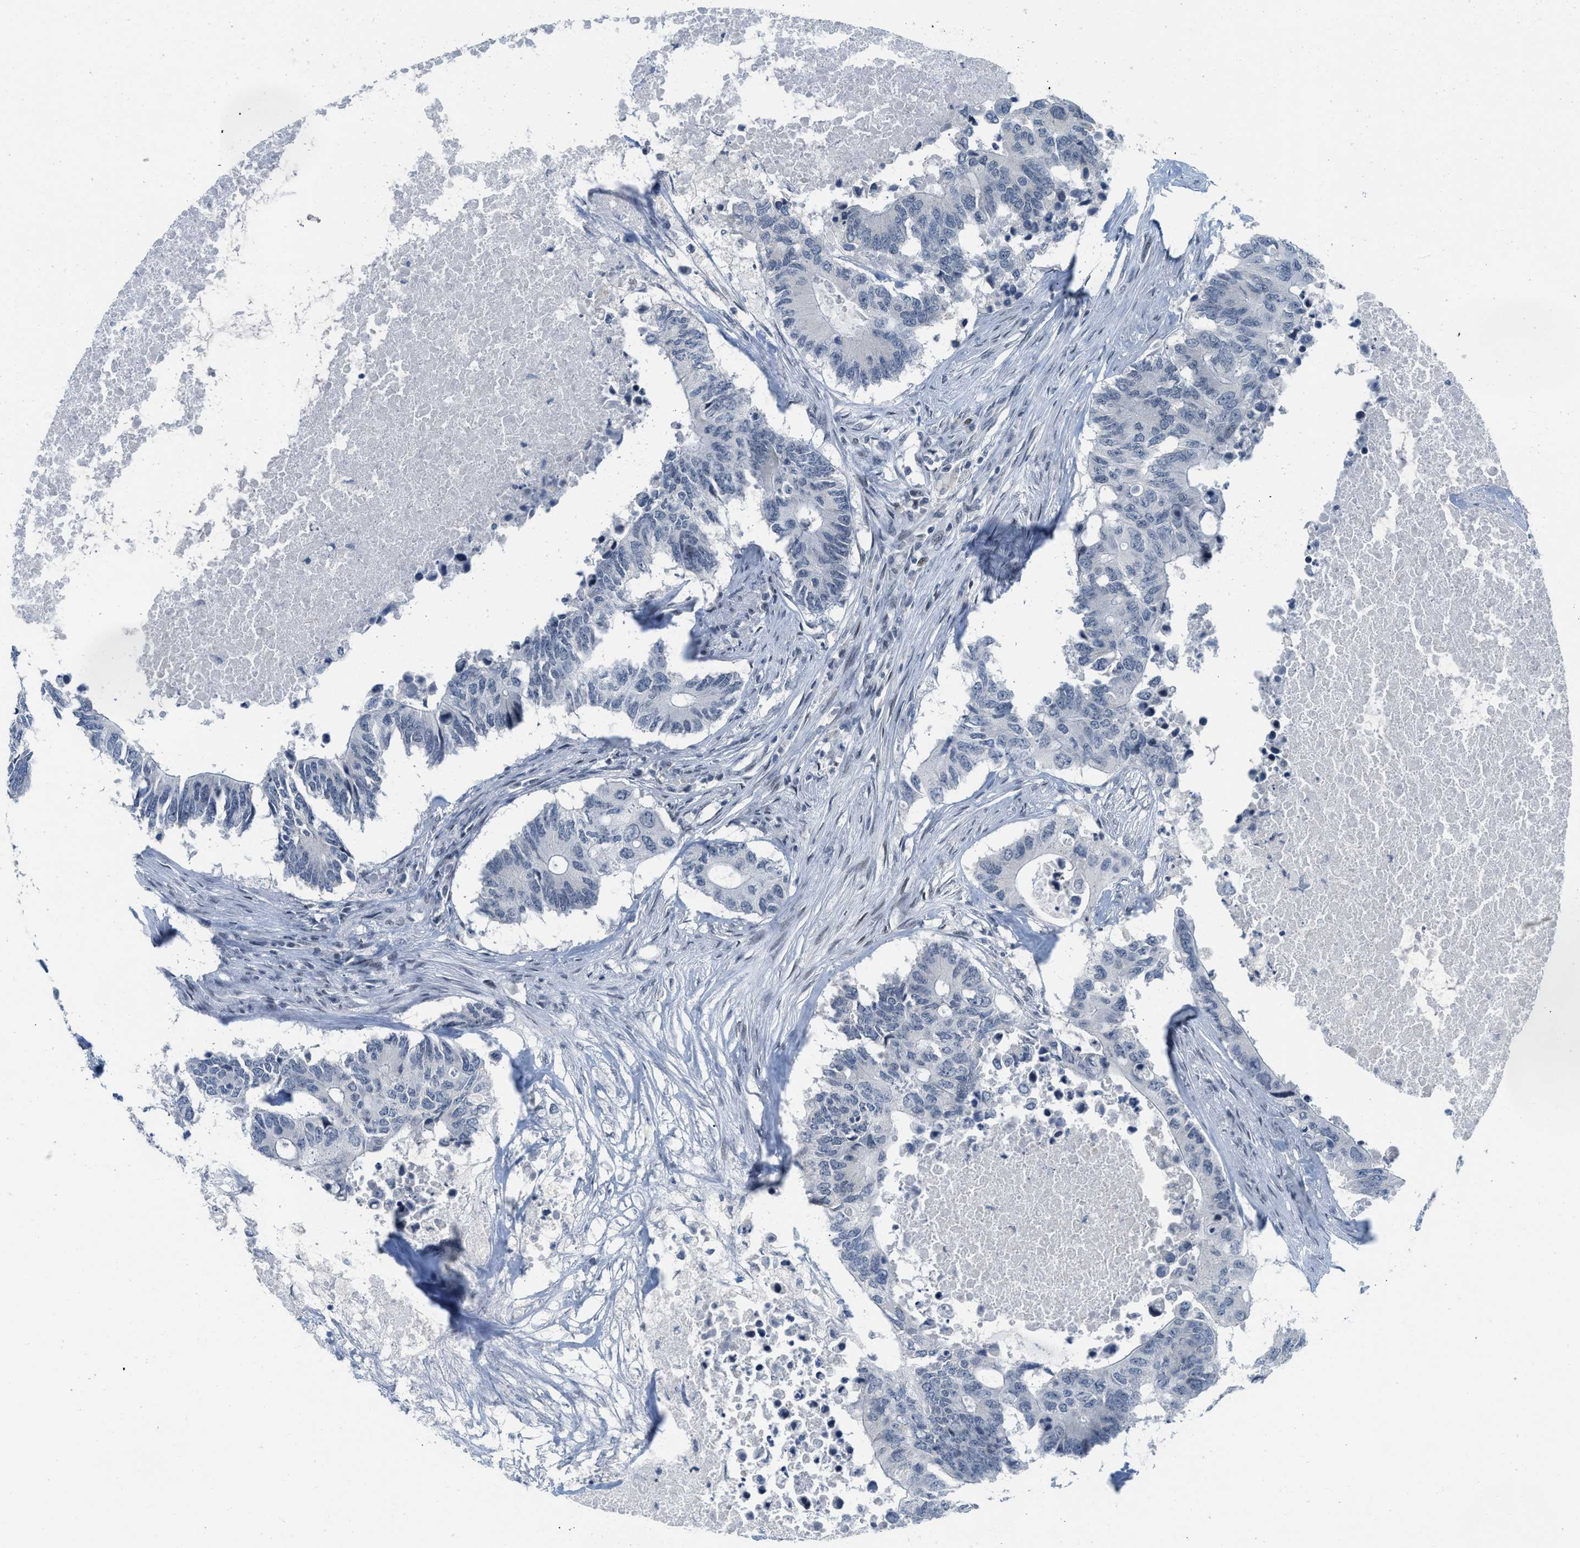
{"staining": {"intensity": "negative", "quantity": "none", "location": "none"}, "tissue": "colorectal cancer", "cell_type": "Tumor cells", "image_type": "cancer", "snomed": [{"axis": "morphology", "description": "Adenocarcinoma, NOS"}, {"axis": "topography", "description": "Colon"}], "caption": "Human colorectal cancer (adenocarcinoma) stained for a protein using immunohistochemistry (IHC) shows no staining in tumor cells.", "gene": "PBX1", "patient": {"sex": "male", "age": 71}}